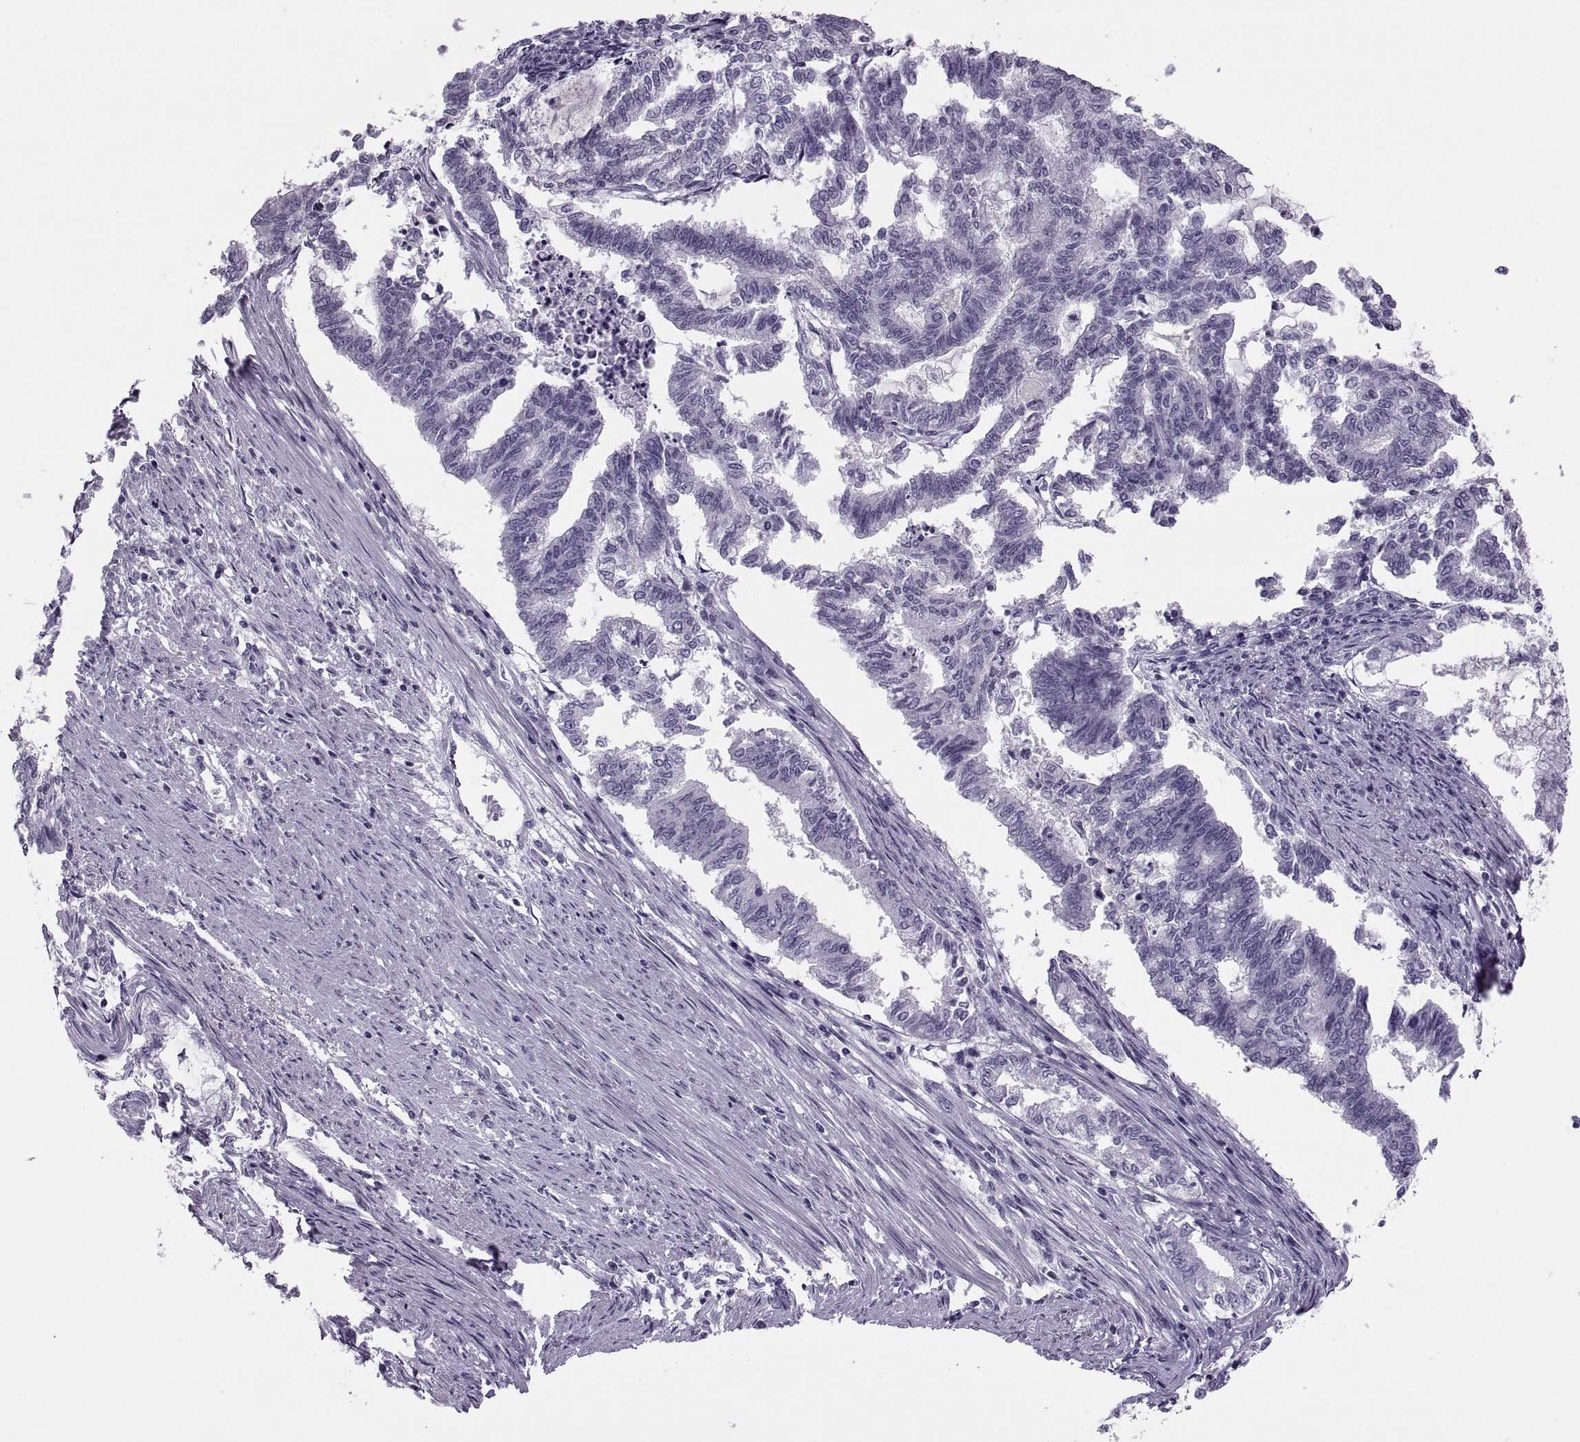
{"staining": {"intensity": "negative", "quantity": "none", "location": "none"}, "tissue": "endometrial cancer", "cell_type": "Tumor cells", "image_type": "cancer", "snomed": [{"axis": "morphology", "description": "Adenocarcinoma, NOS"}, {"axis": "topography", "description": "Endometrium"}], "caption": "Endometrial adenocarcinoma was stained to show a protein in brown. There is no significant positivity in tumor cells. (Brightfield microscopy of DAB IHC at high magnification).", "gene": "SYNGR4", "patient": {"sex": "female", "age": 79}}